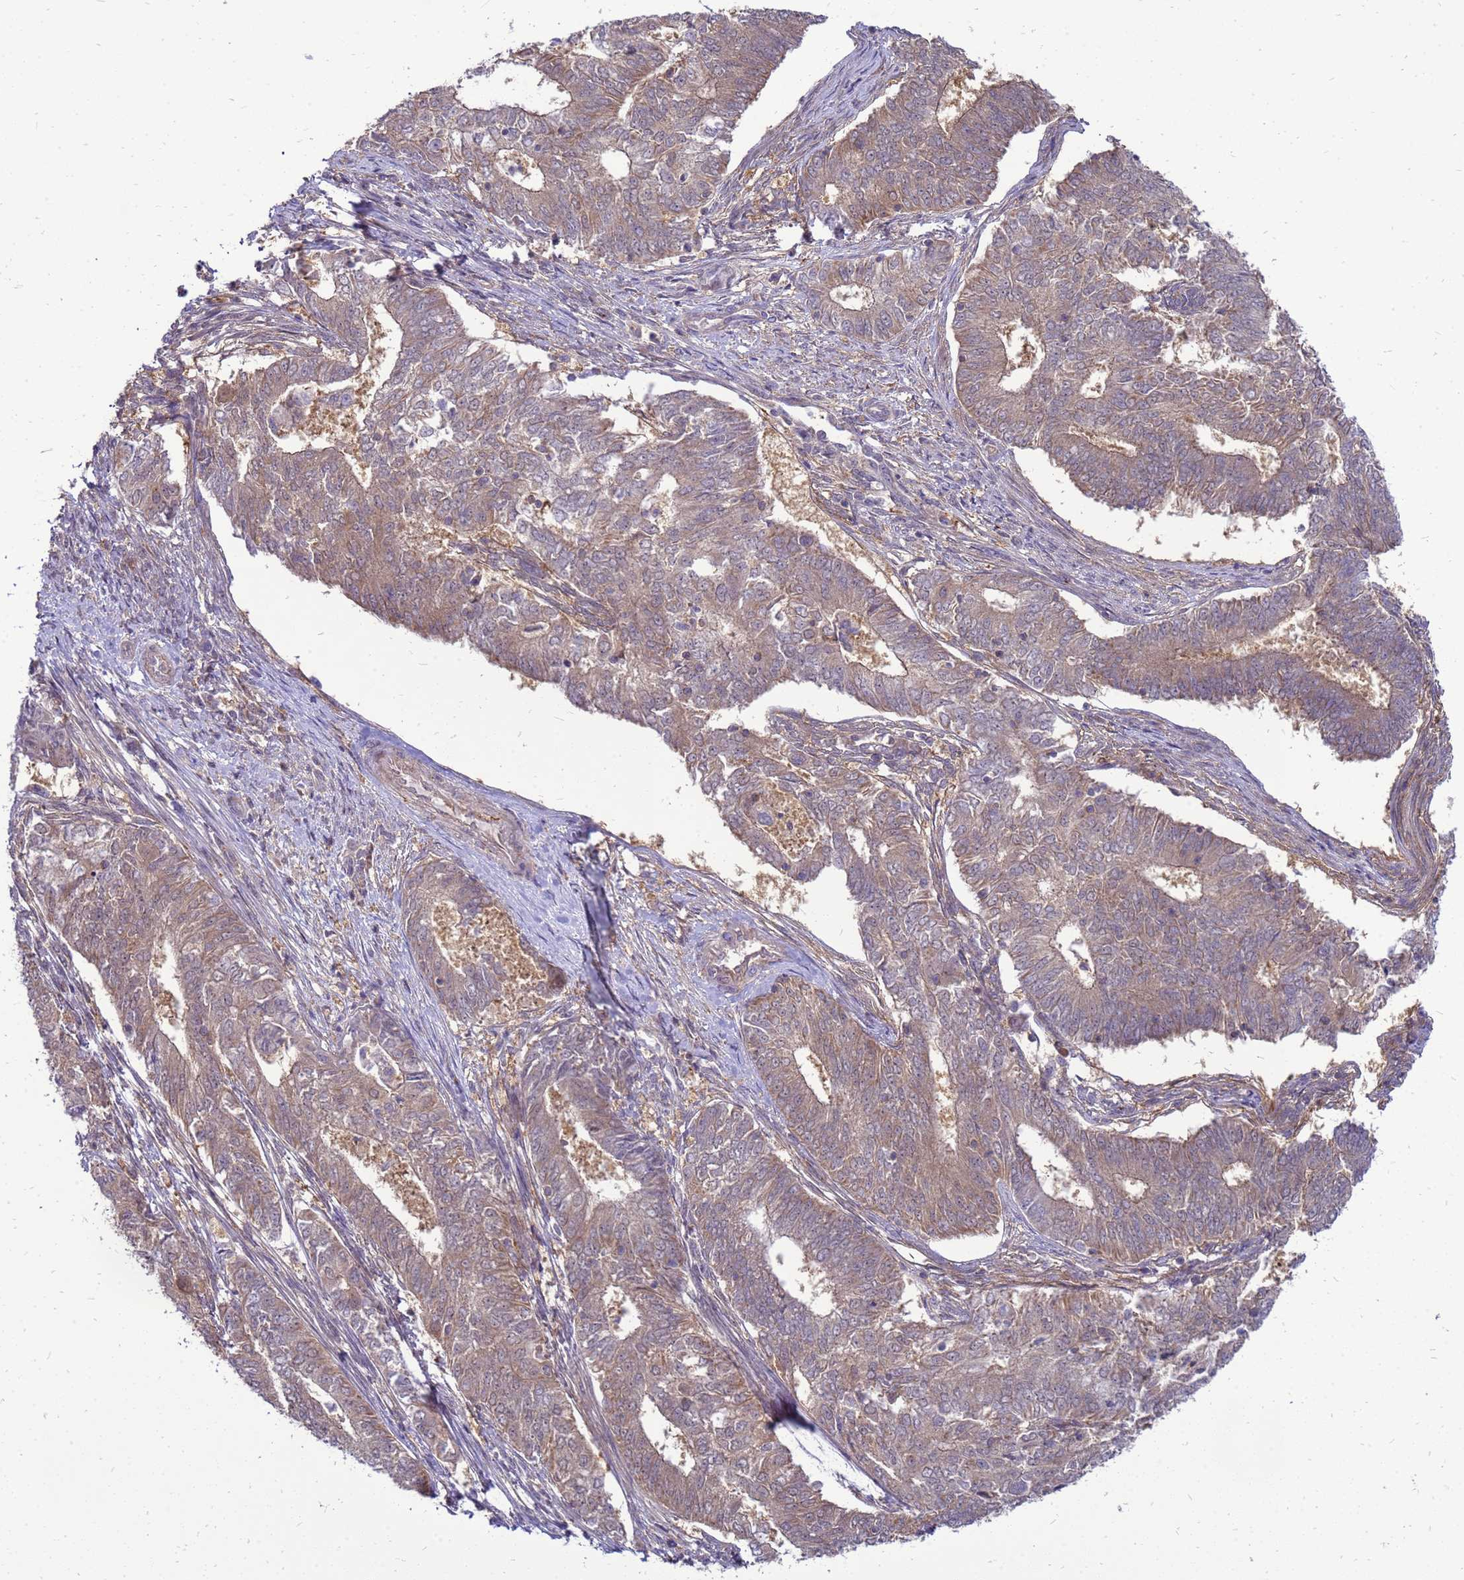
{"staining": {"intensity": "moderate", "quantity": ">75%", "location": "cytoplasmic/membranous"}, "tissue": "endometrial cancer", "cell_type": "Tumor cells", "image_type": "cancer", "snomed": [{"axis": "morphology", "description": "Adenocarcinoma, NOS"}, {"axis": "topography", "description": "Endometrium"}], "caption": "Brown immunohistochemical staining in endometrial cancer (adenocarcinoma) exhibits moderate cytoplasmic/membranous positivity in about >75% of tumor cells.", "gene": "ENOPH1", "patient": {"sex": "female", "age": 62}}